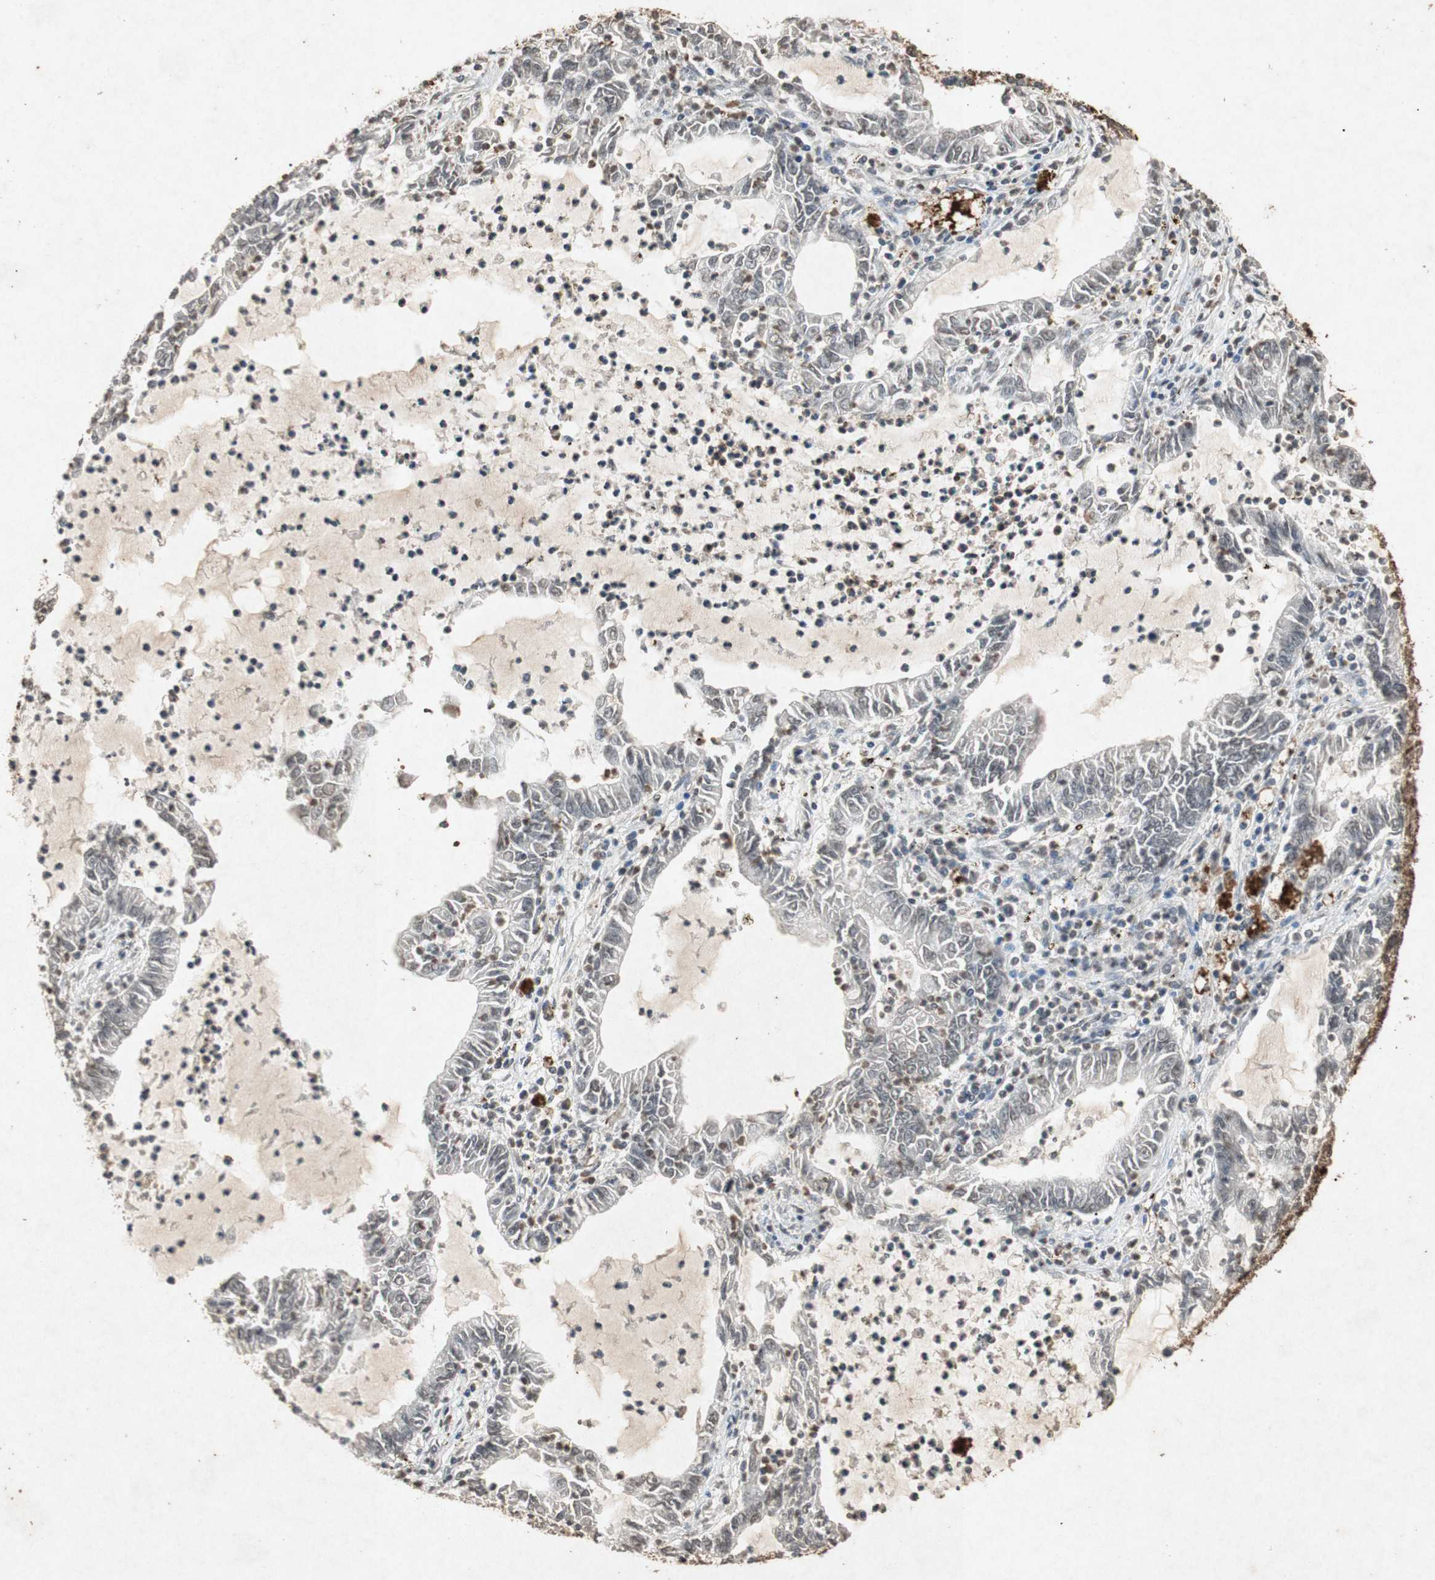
{"staining": {"intensity": "weak", "quantity": ">75%", "location": "cytoplasmic/membranous"}, "tissue": "lung cancer", "cell_type": "Tumor cells", "image_type": "cancer", "snomed": [{"axis": "morphology", "description": "Adenocarcinoma, NOS"}, {"axis": "topography", "description": "Lung"}], "caption": "A photomicrograph of human lung cancer stained for a protein demonstrates weak cytoplasmic/membranous brown staining in tumor cells. Immunohistochemistry stains the protein of interest in brown and the nuclei are stained blue.", "gene": "MSRB1", "patient": {"sex": "female", "age": 51}}